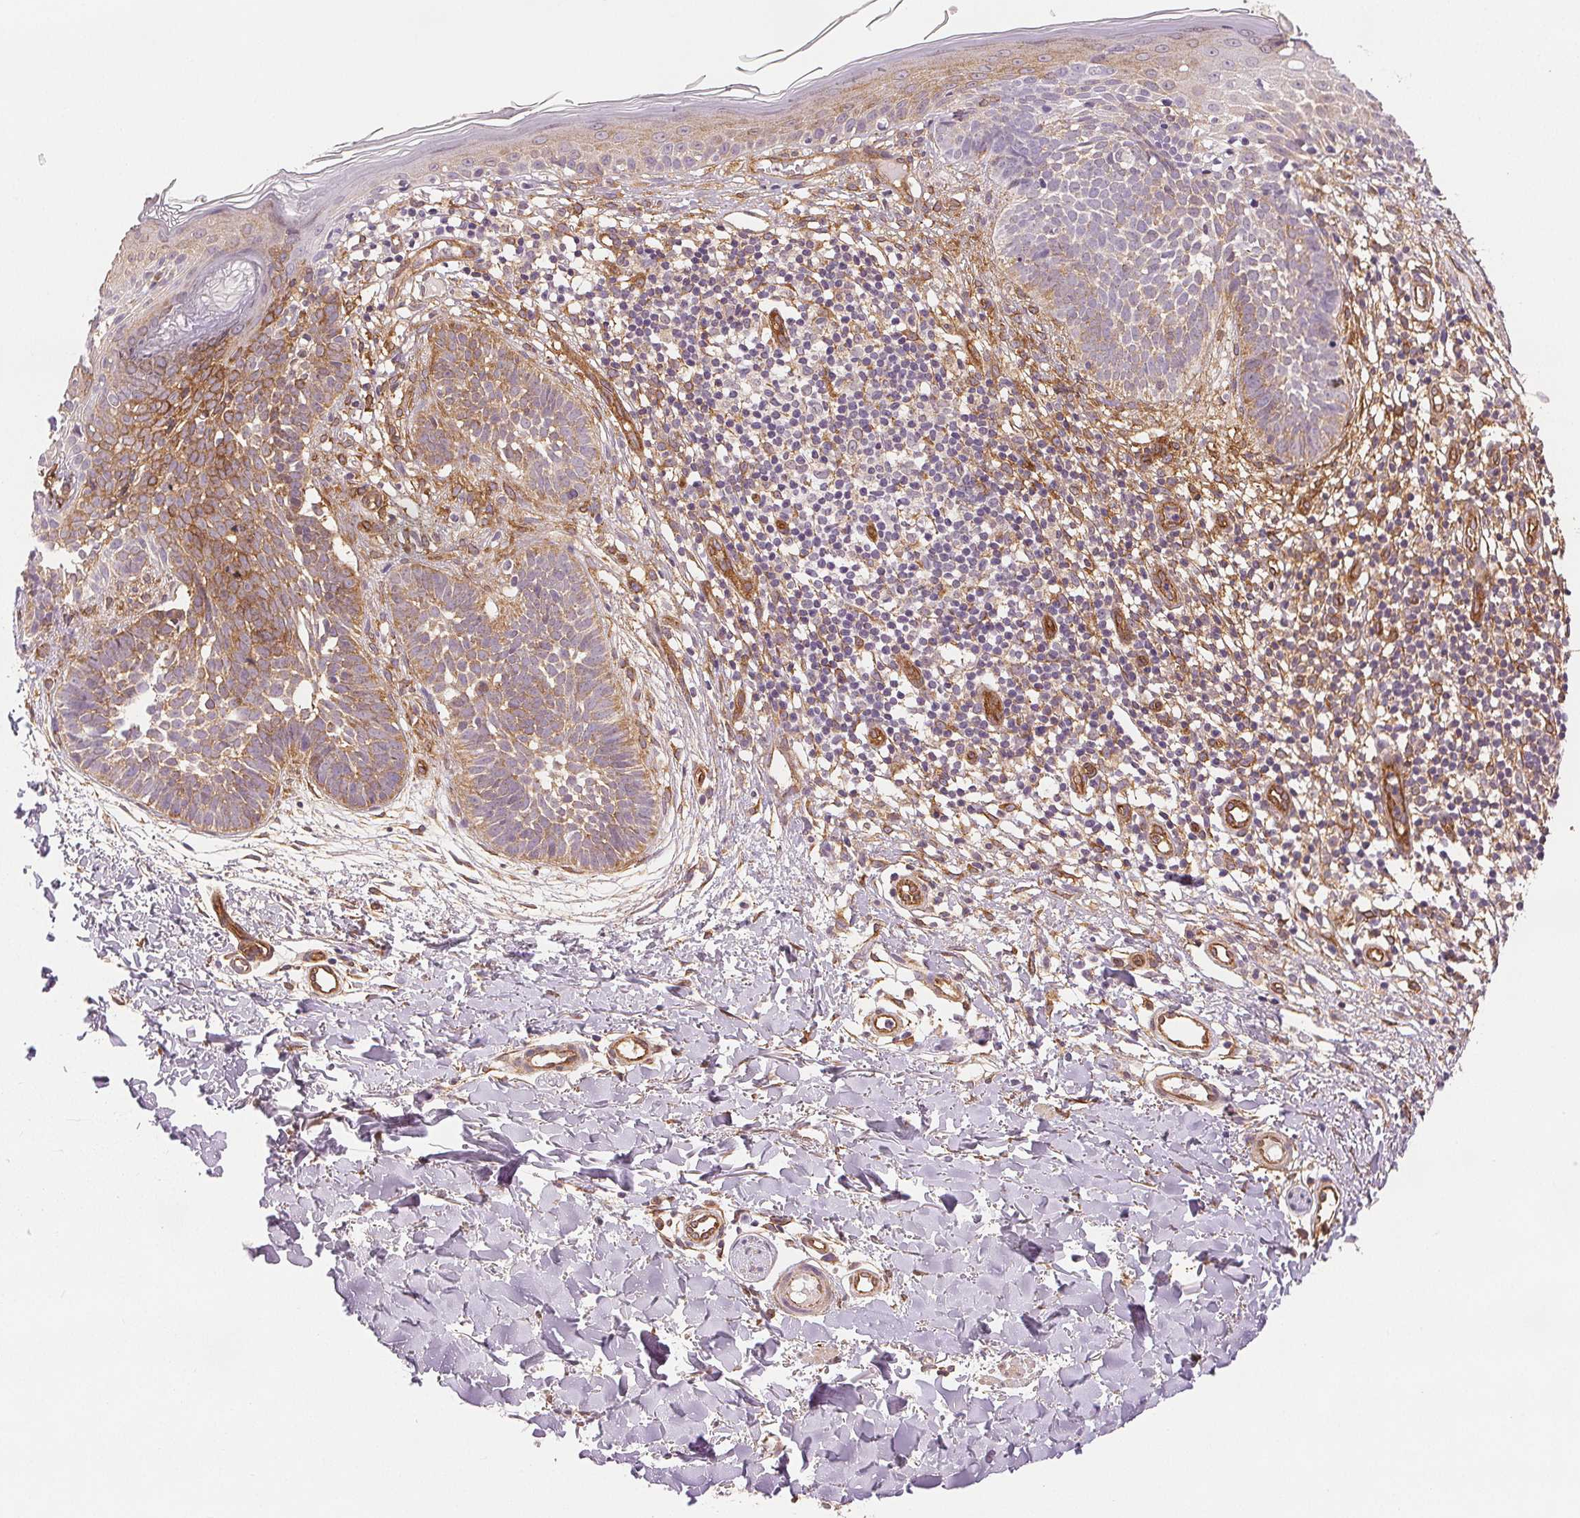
{"staining": {"intensity": "weak", "quantity": "25%-75%", "location": "cytoplasmic/membranous"}, "tissue": "skin cancer", "cell_type": "Tumor cells", "image_type": "cancer", "snomed": [{"axis": "morphology", "description": "Basal cell carcinoma"}, {"axis": "topography", "description": "Skin"}], "caption": "Immunohistochemistry (DAB (3,3'-diaminobenzidine)) staining of human basal cell carcinoma (skin) reveals weak cytoplasmic/membranous protein staining in about 25%-75% of tumor cells. (IHC, brightfield microscopy, high magnification).", "gene": "DIAPH2", "patient": {"sex": "female", "age": 51}}